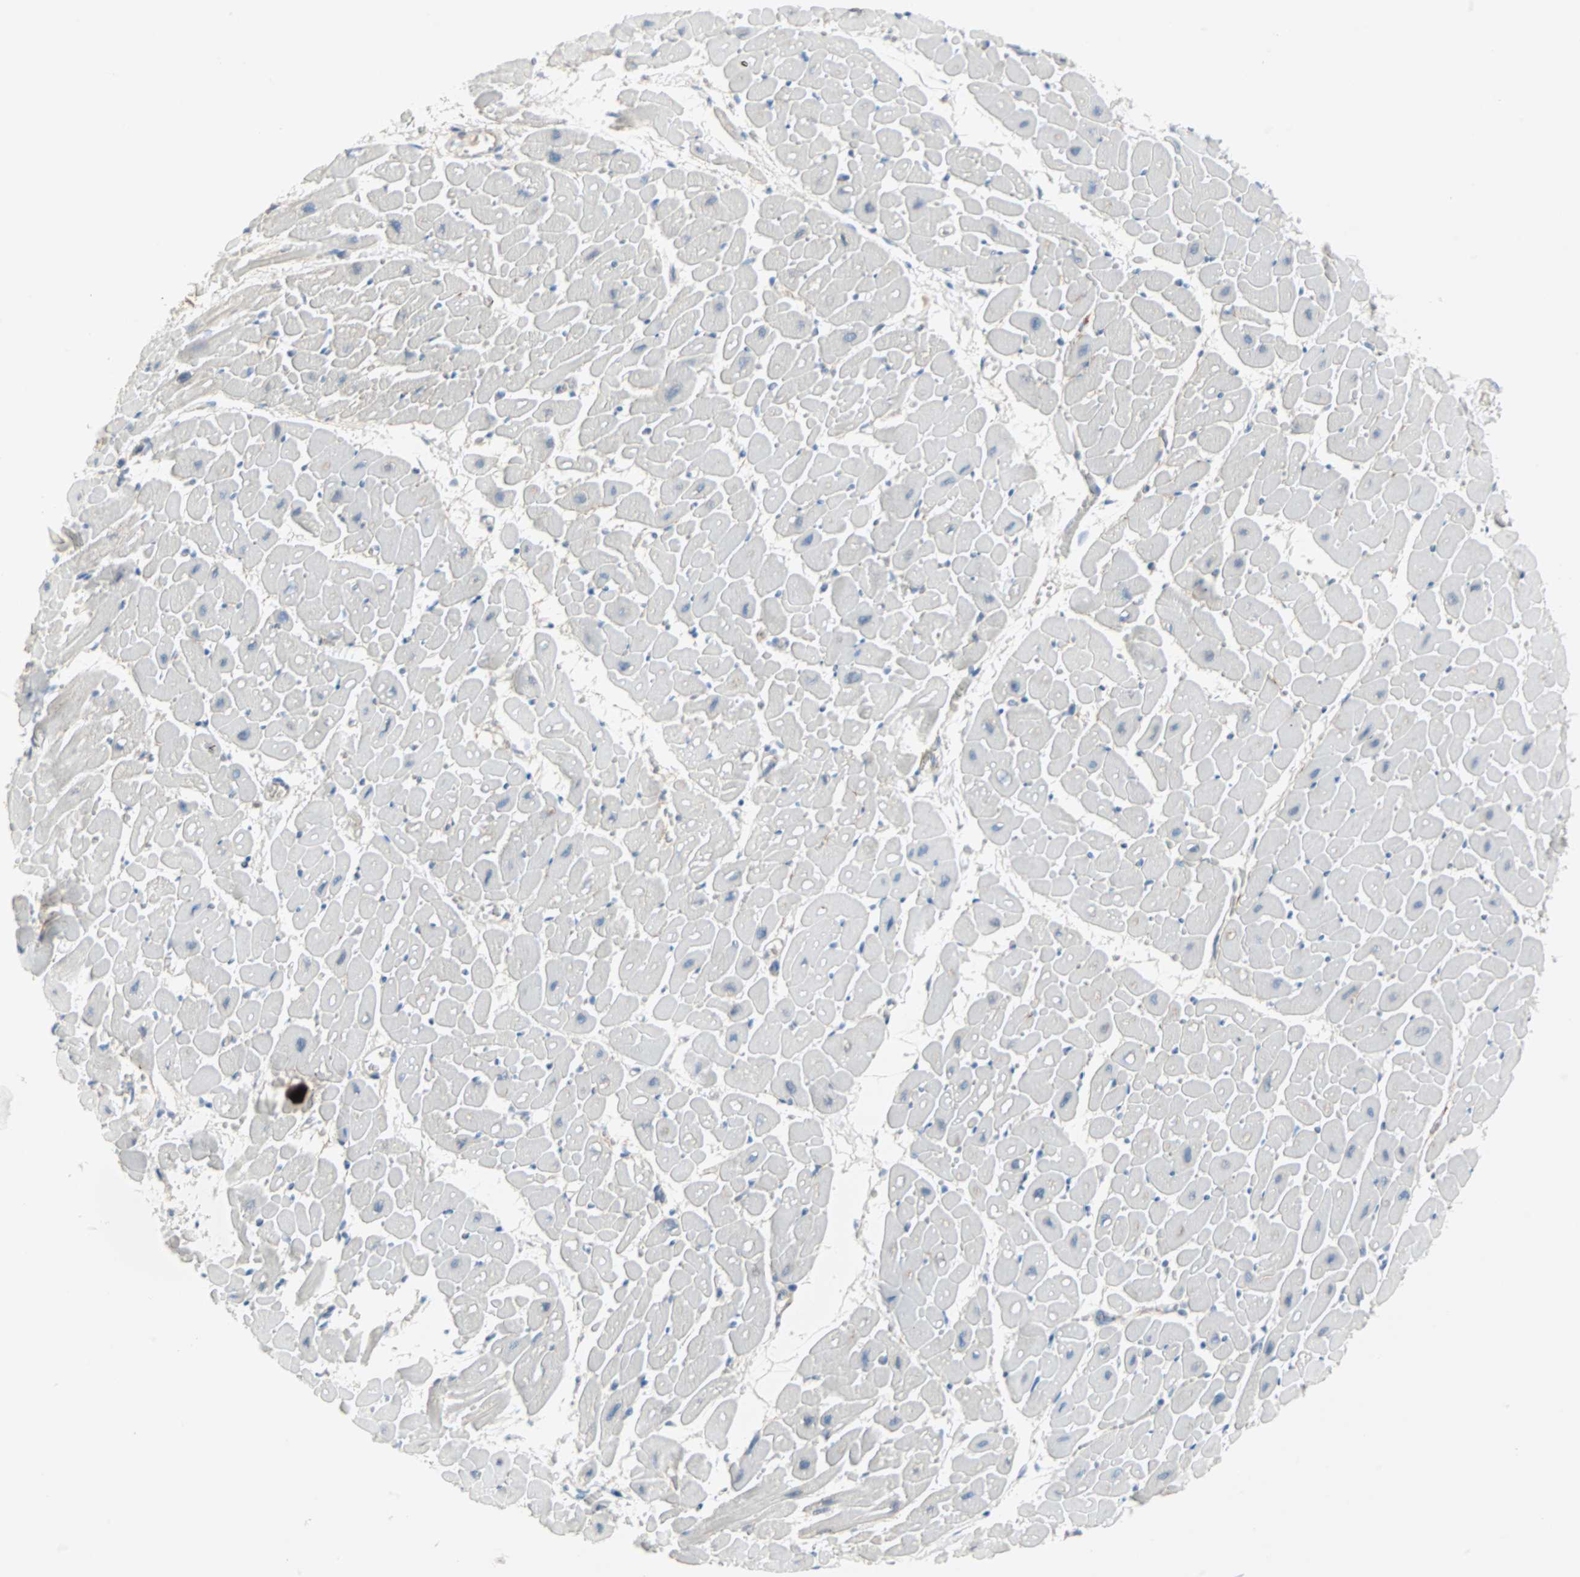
{"staining": {"intensity": "negative", "quantity": "none", "location": "none"}, "tissue": "heart muscle", "cell_type": "Cardiomyocytes", "image_type": "normal", "snomed": [{"axis": "morphology", "description": "Normal tissue, NOS"}, {"axis": "topography", "description": "Heart"}], "caption": "Cardiomyocytes show no significant expression in normal heart muscle. (Brightfield microscopy of DAB immunohistochemistry at high magnification).", "gene": "CASP3", "patient": {"sex": "male", "age": 45}}